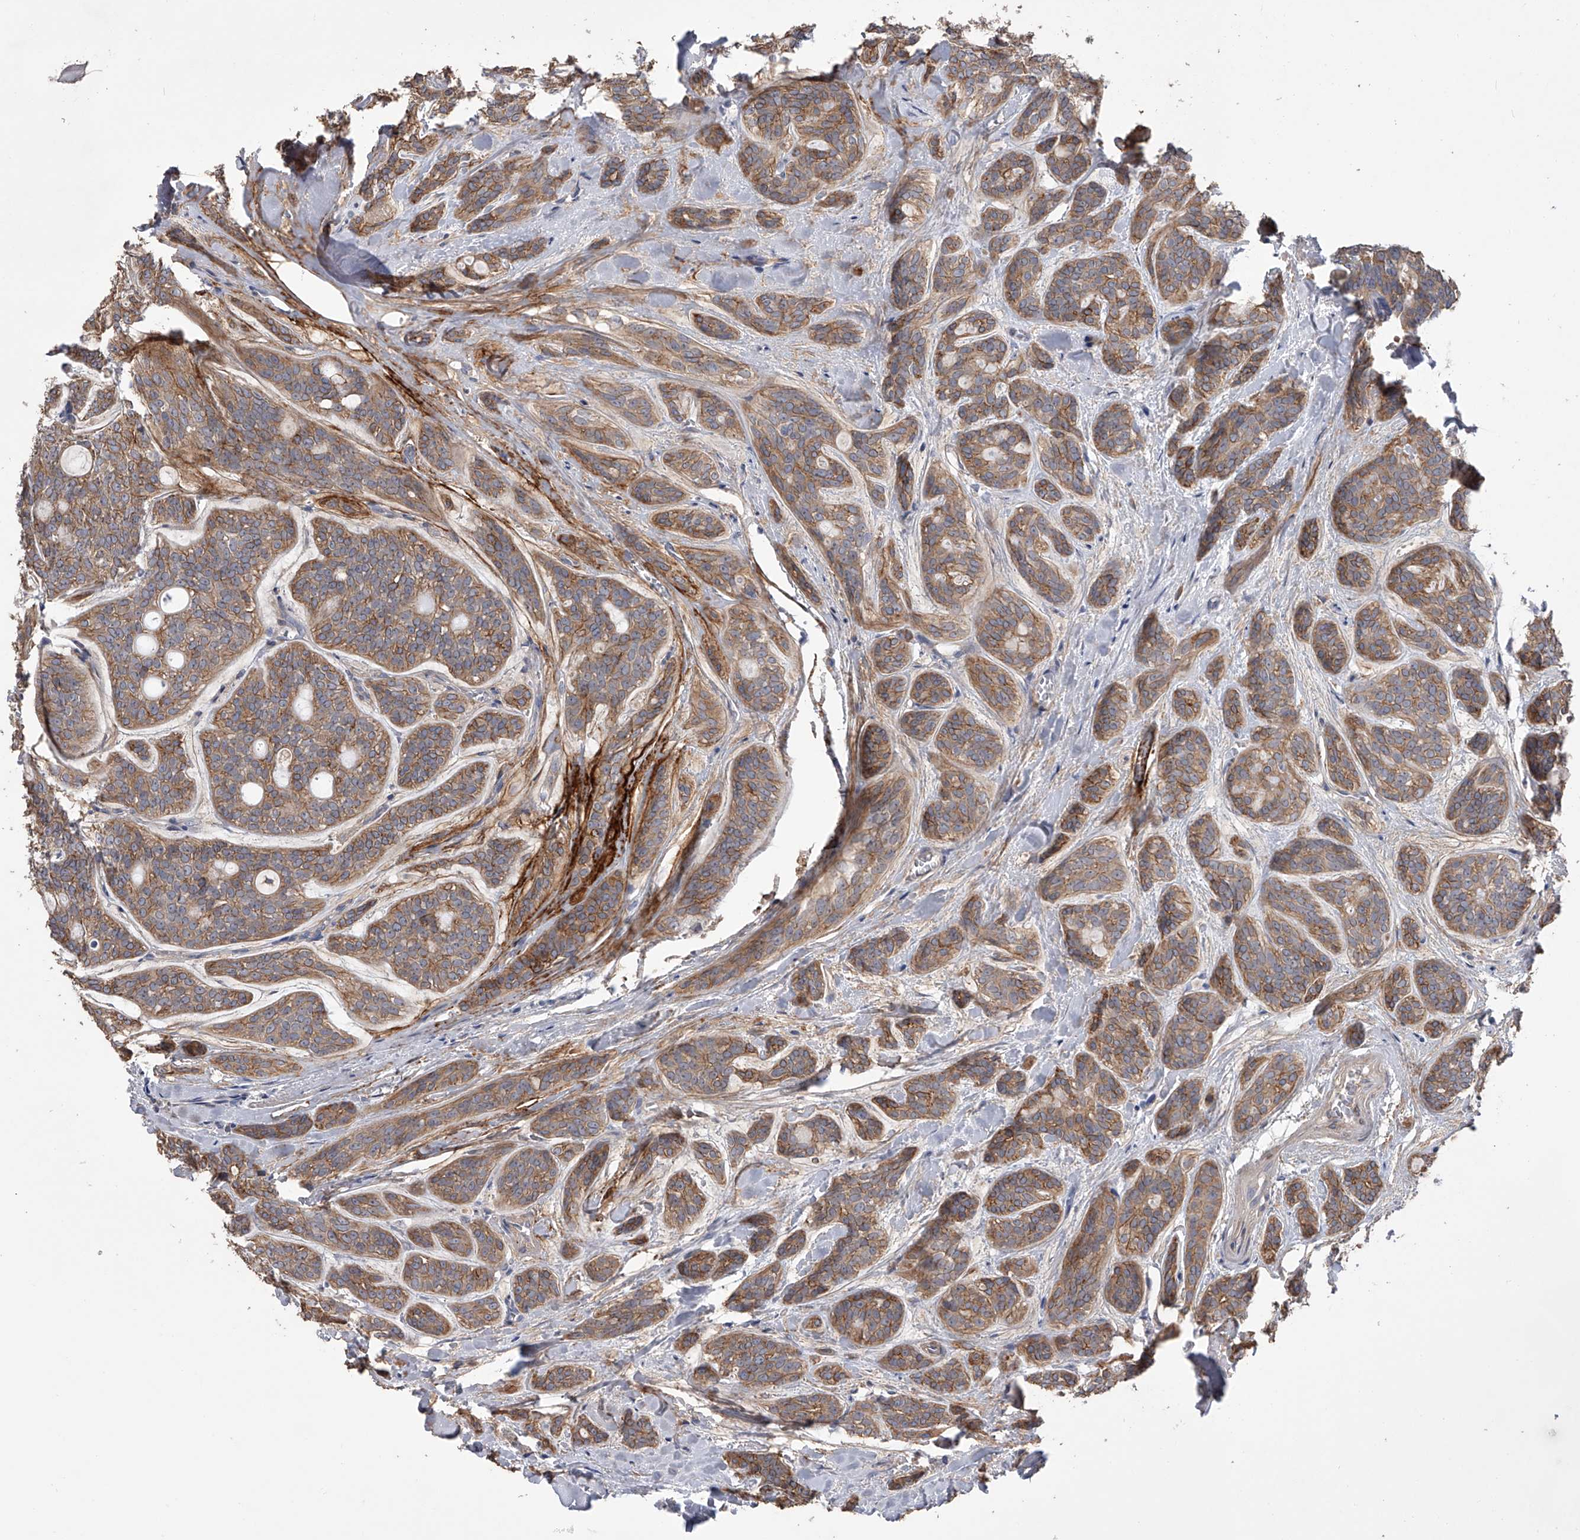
{"staining": {"intensity": "moderate", "quantity": ">75%", "location": "cytoplasmic/membranous"}, "tissue": "head and neck cancer", "cell_type": "Tumor cells", "image_type": "cancer", "snomed": [{"axis": "morphology", "description": "Adenocarcinoma, NOS"}, {"axis": "topography", "description": "Head-Neck"}], "caption": "Moderate cytoplasmic/membranous expression is identified in approximately >75% of tumor cells in head and neck cancer (adenocarcinoma).", "gene": "ZNF343", "patient": {"sex": "male", "age": 66}}